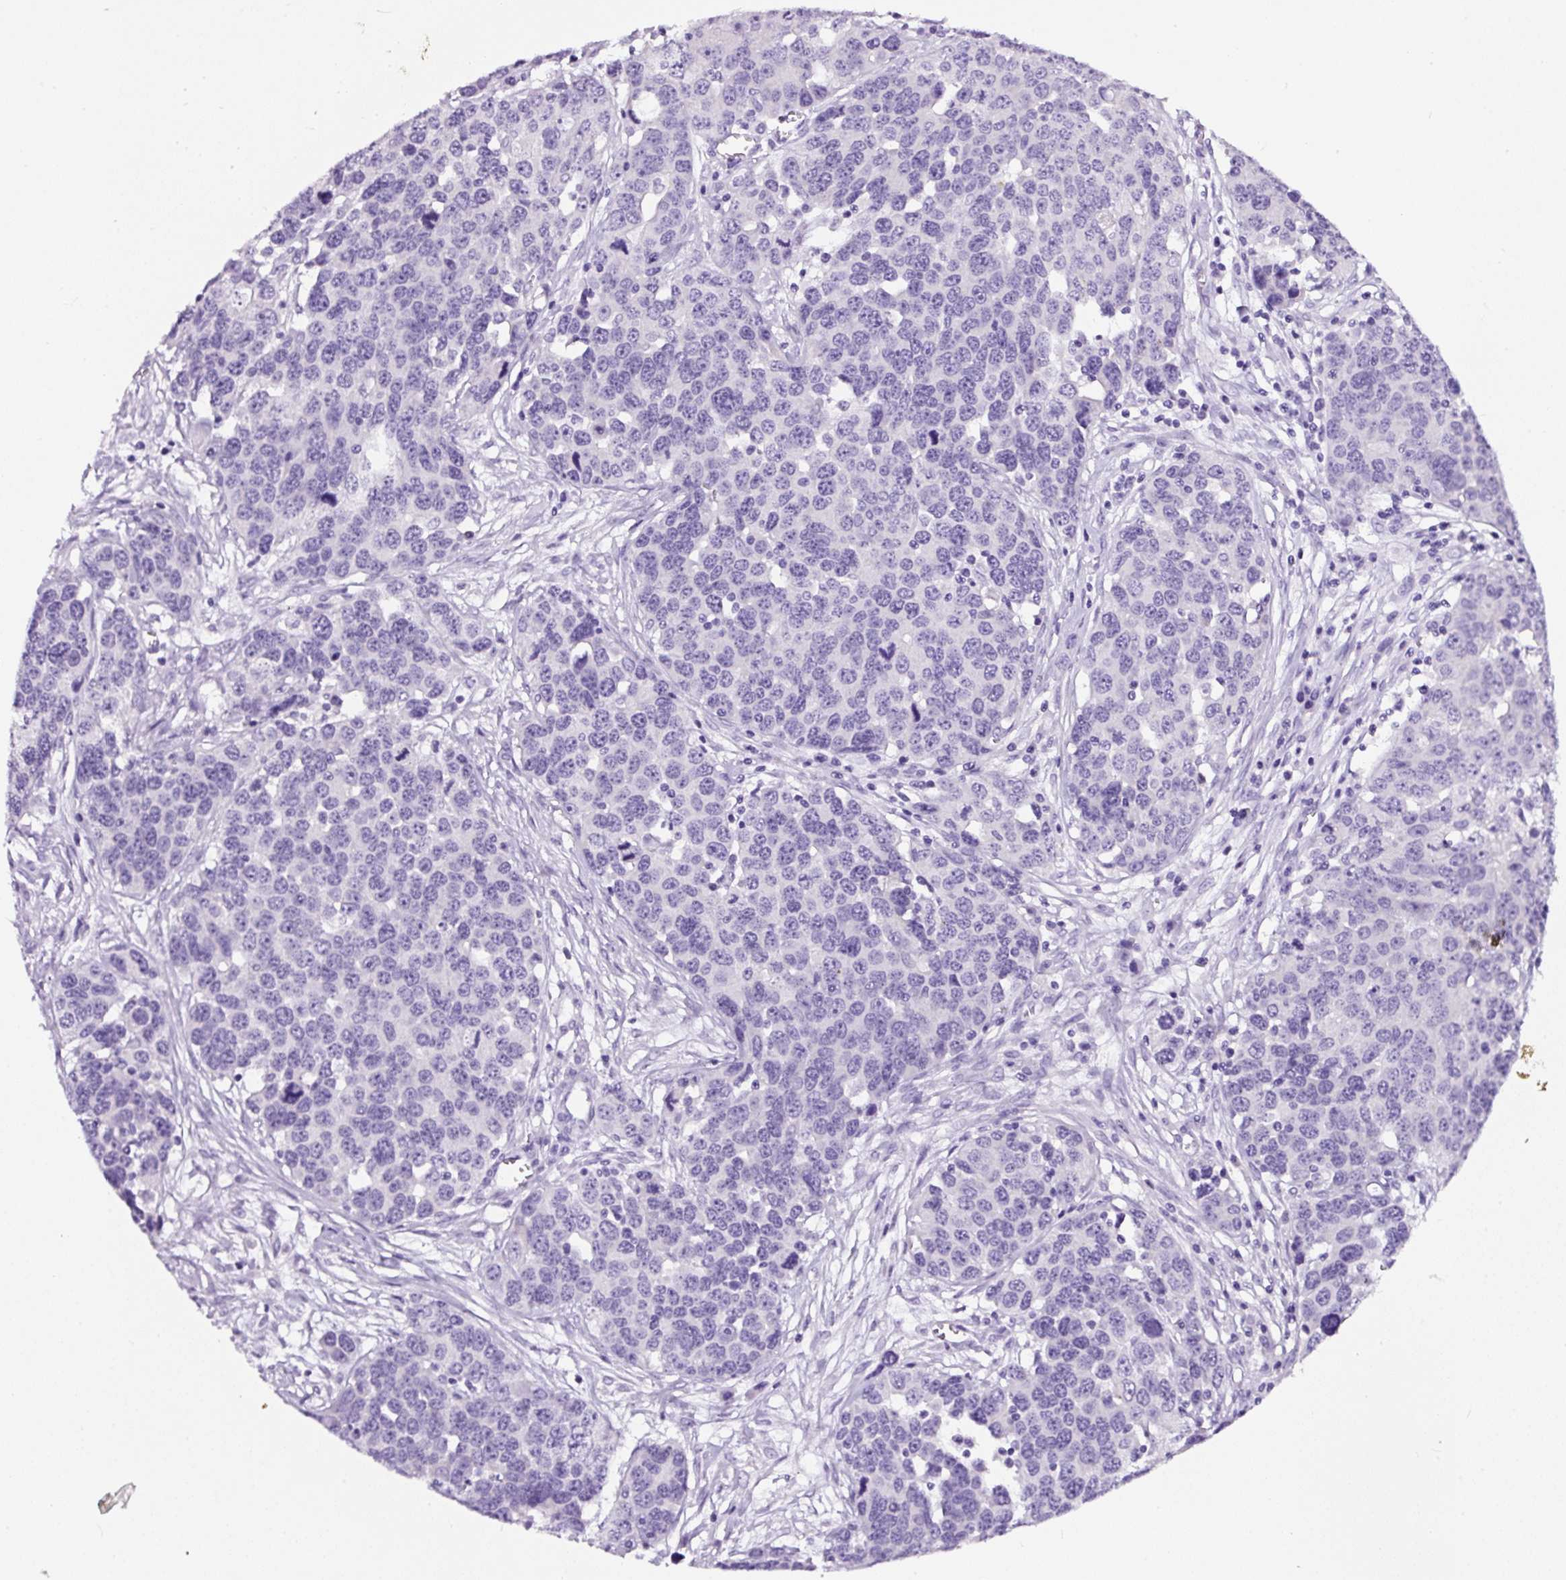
{"staining": {"intensity": "negative", "quantity": "none", "location": "none"}, "tissue": "ovarian cancer", "cell_type": "Tumor cells", "image_type": "cancer", "snomed": [{"axis": "morphology", "description": "Cystadenocarcinoma, serous, NOS"}, {"axis": "topography", "description": "Ovary"}], "caption": "Immunohistochemical staining of human serous cystadenocarcinoma (ovarian) exhibits no significant positivity in tumor cells.", "gene": "SP8", "patient": {"sex": "female", "age": 76}}